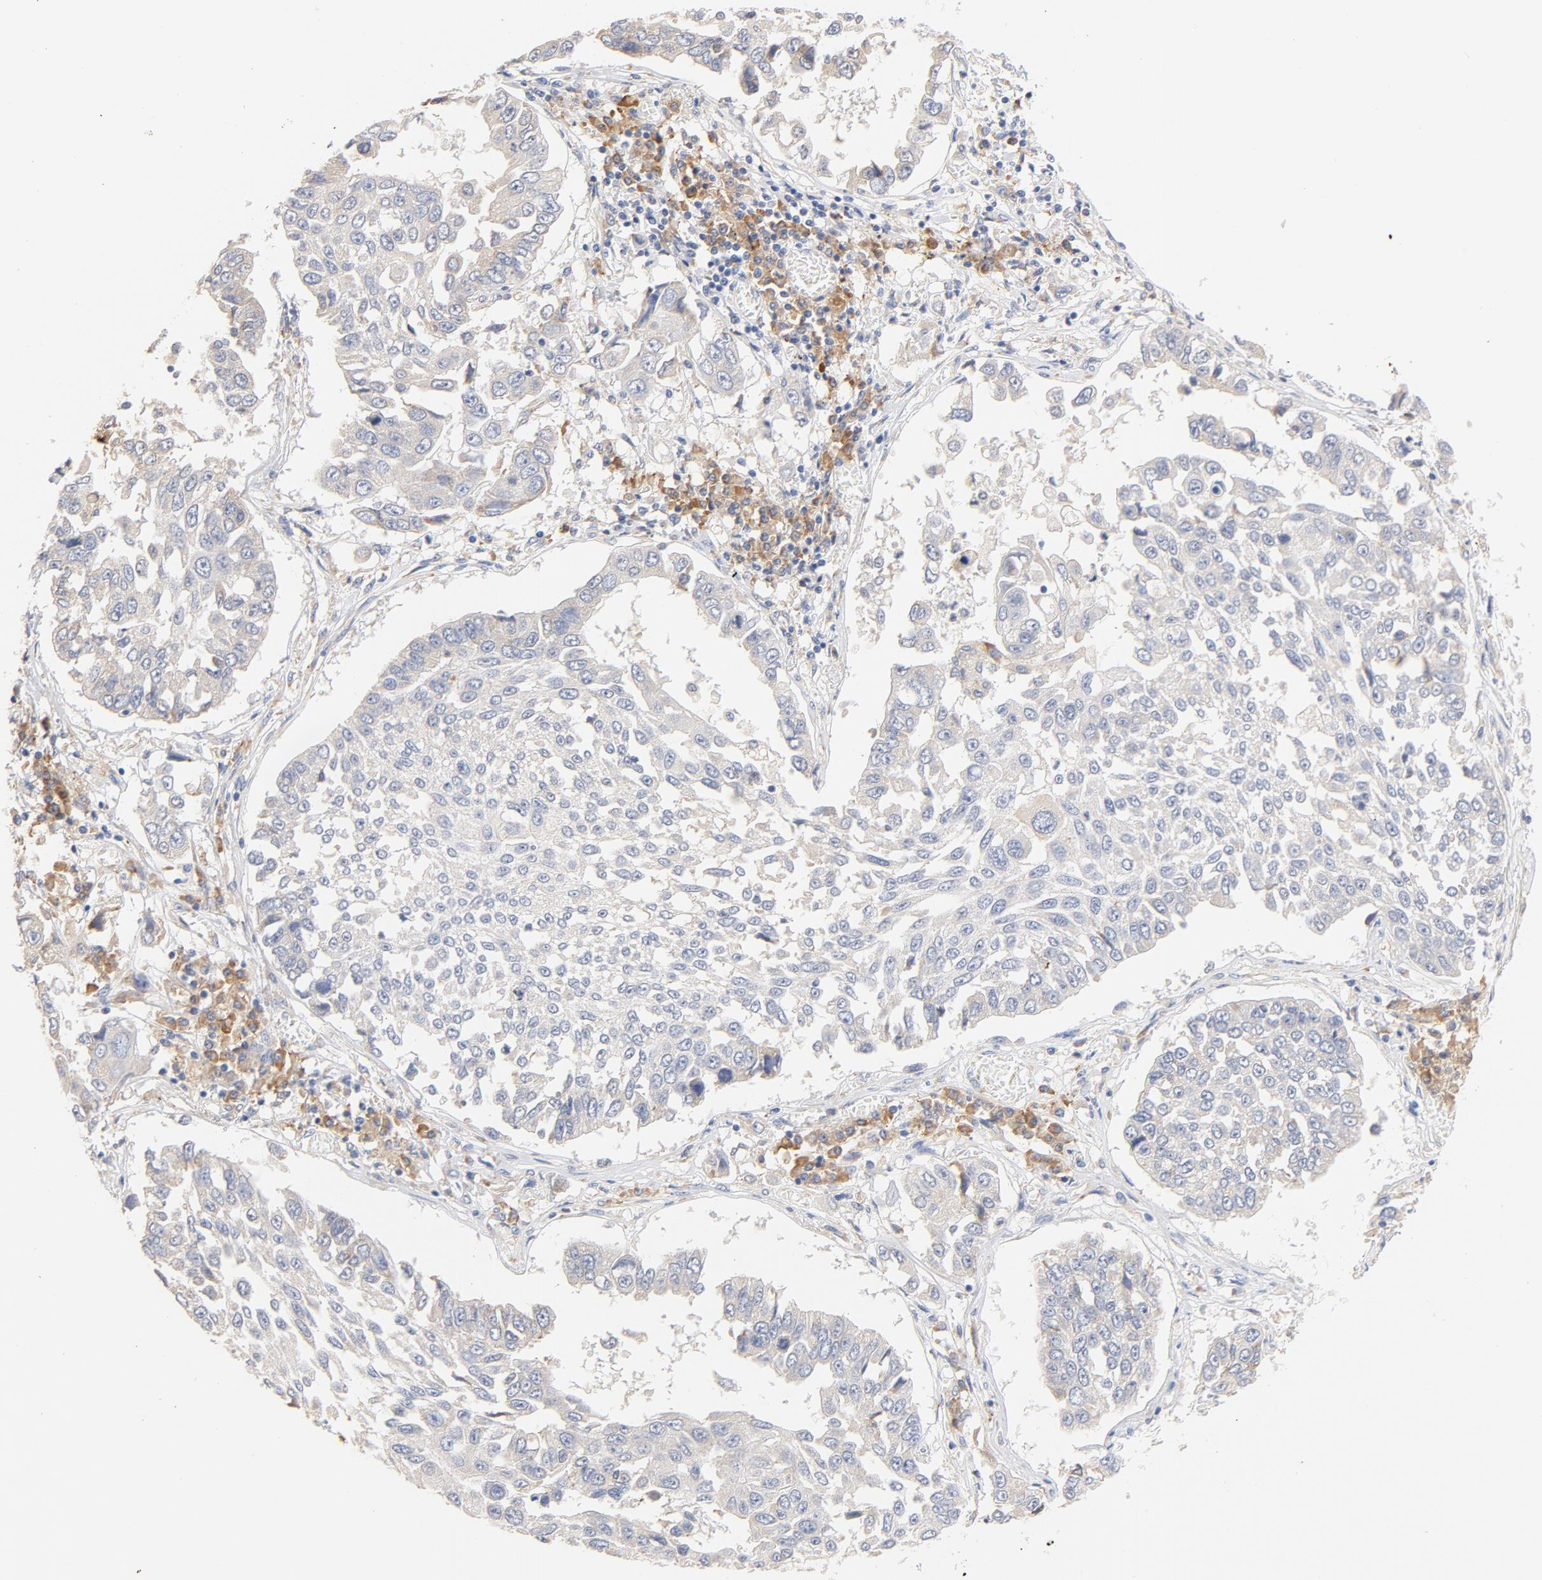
{"staining": {"intensity": "negative", "quantity": "none", "location": "none"}, "tissue": "lung cancer", "cell_type": "Tumor cells", "image_type": "cancer", "snomed": [{"axis": "morphology", "description": "Squamous cell carcinoma, NOS"}, {"axis": "topography", "description": "Lung"}], "caption": "Immunohistochemistry image of lung squamous cell carcinoma stained for a protein (brown), which reveals no staining in tumor cells. (DAB immunohistochemistry, high magnification).", "gene": "TLR4", "patient": {"sex": "male", "age": 71}}